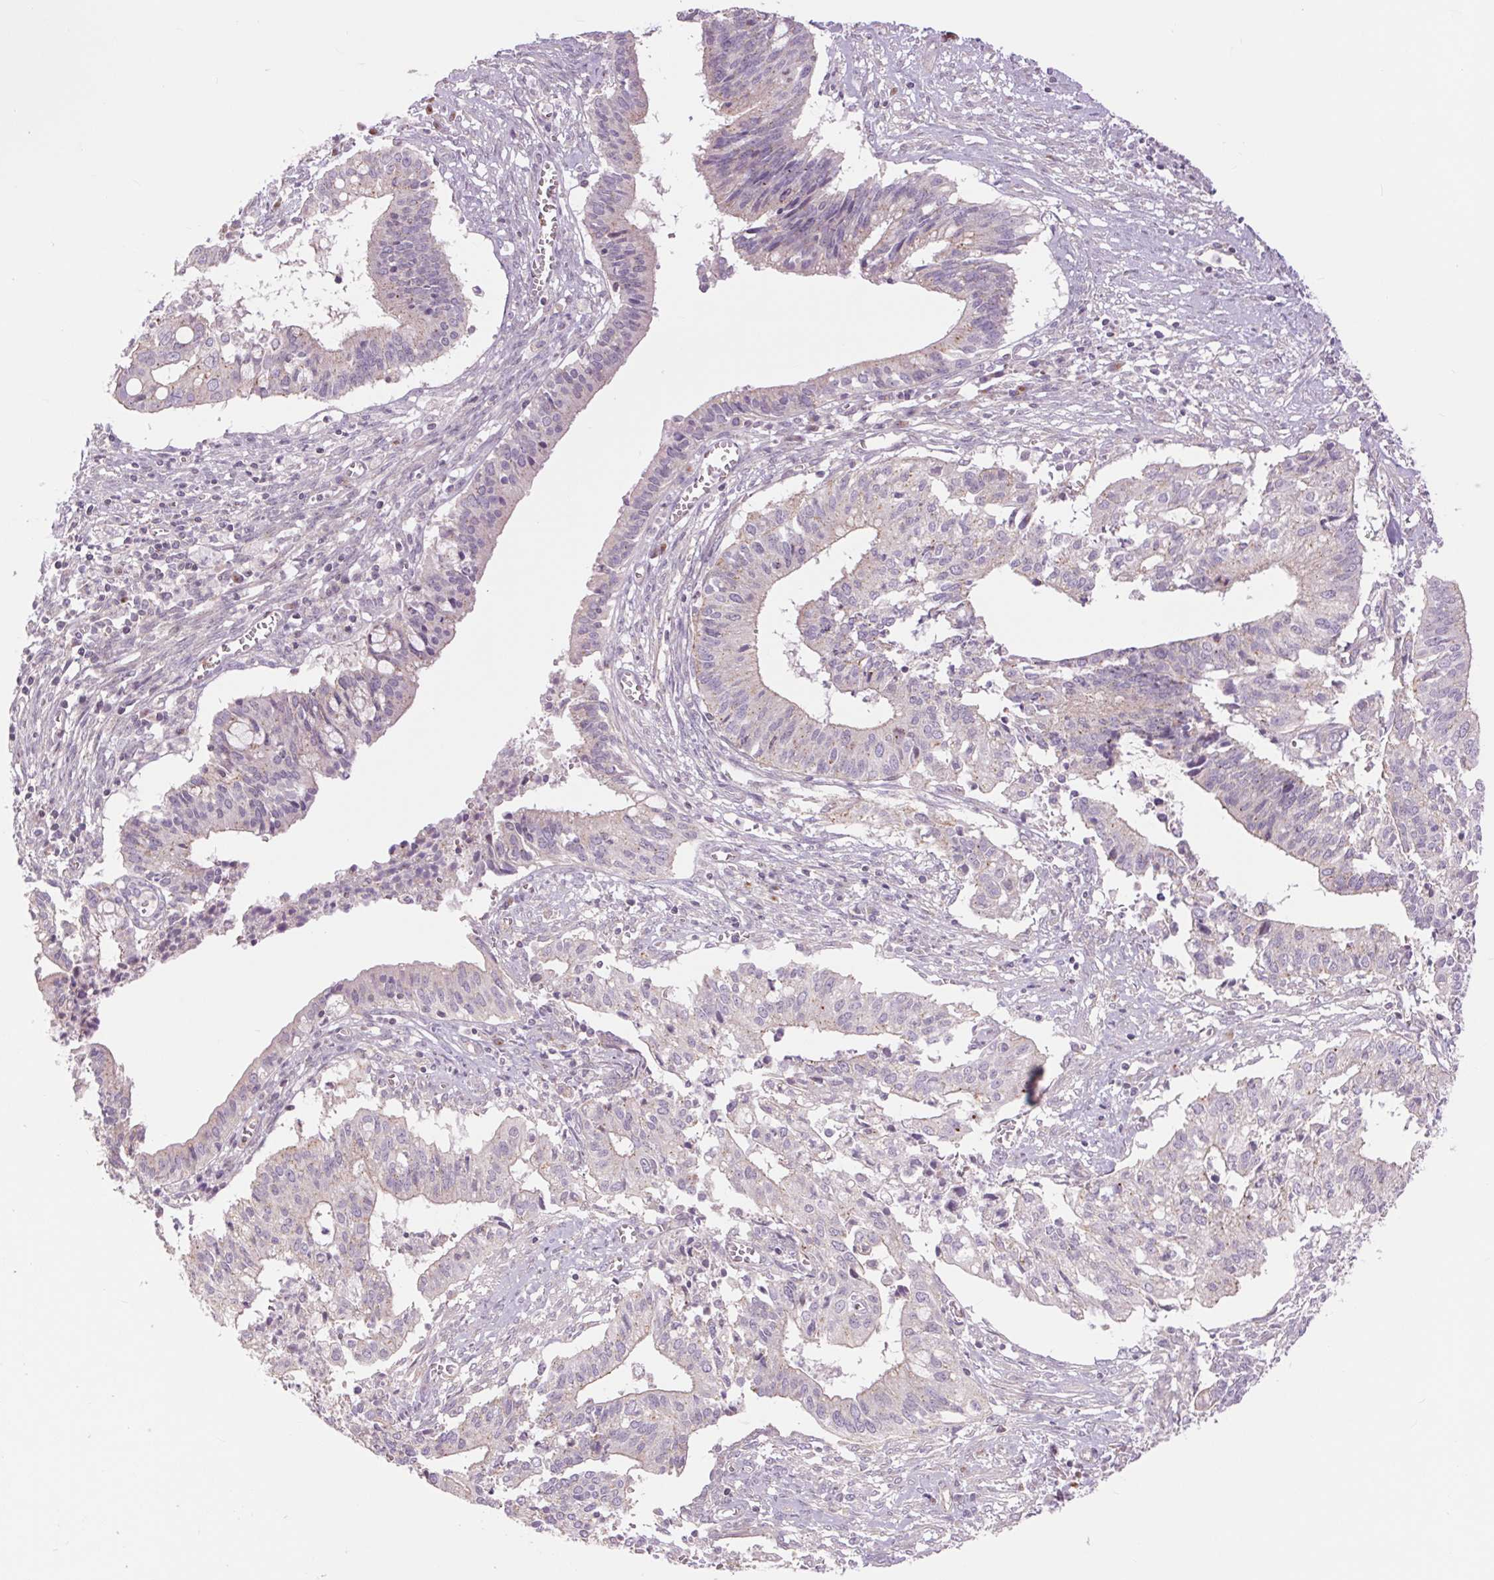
{"staining": {"intensity": "negative", "quantity": "none", "location": "none"}, "tissue": "cervical cancer", "cell_type": "Tumor cells", "image_type": "cancer", "snomed": [{"axis": "morphology", "description": "Adenocarcinoma, NOS"}, {"axis": "topography", "description": "Cervix"}], "caption": "Cervical cancer (adenocarcinoma) was stained to show a protein in brown. There is no significant positivity in tumor cells. (Brightfield microscopy of DAB (3,3'-diaminobenzidine) immunohistochemistry (IHC) at high magnification).", "gene": "CTNNA3", "patient": {"sex": "female", "age": 44}}